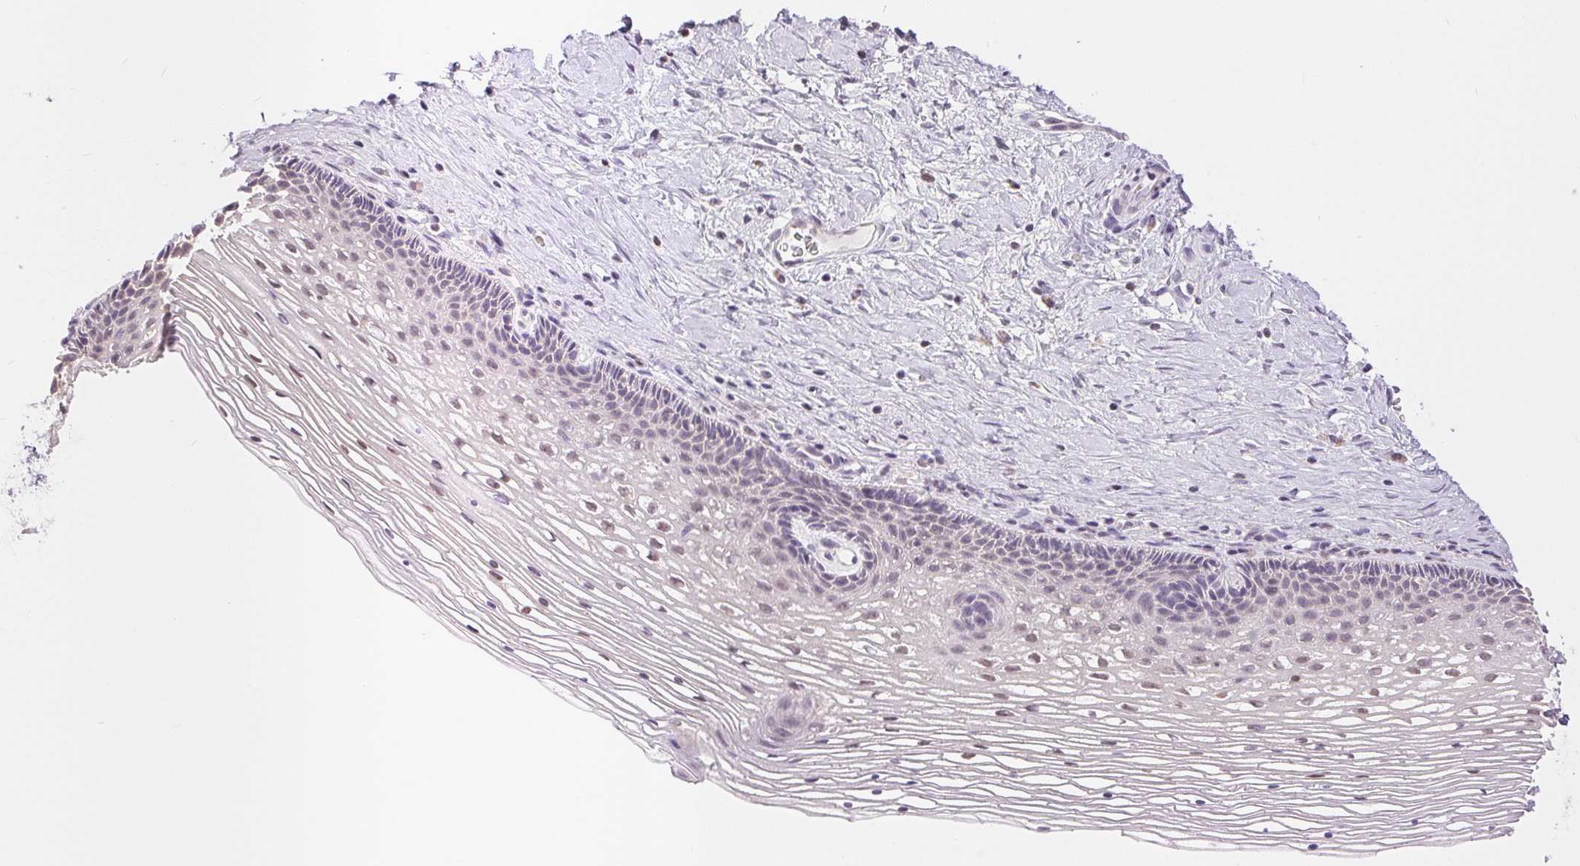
{"staining": {"intensity": "negative", "quantity": "none", "location": "none"}, "tissue": "cervix", "cell_type": "Glandular cells", "image_type": "normal", "snomed": [{"axis": "morphology", "description": "Normal tissue, NOS"}, {"axis": "topography", "description": "Cervix"}], "caption": "An IHC image of benign cervix is shown. There is no staining in glandular cells of cervix. Nuclei are stained in blue.", "gene": "POU2F2", "patient": {"sex": "female", "age": 34}}